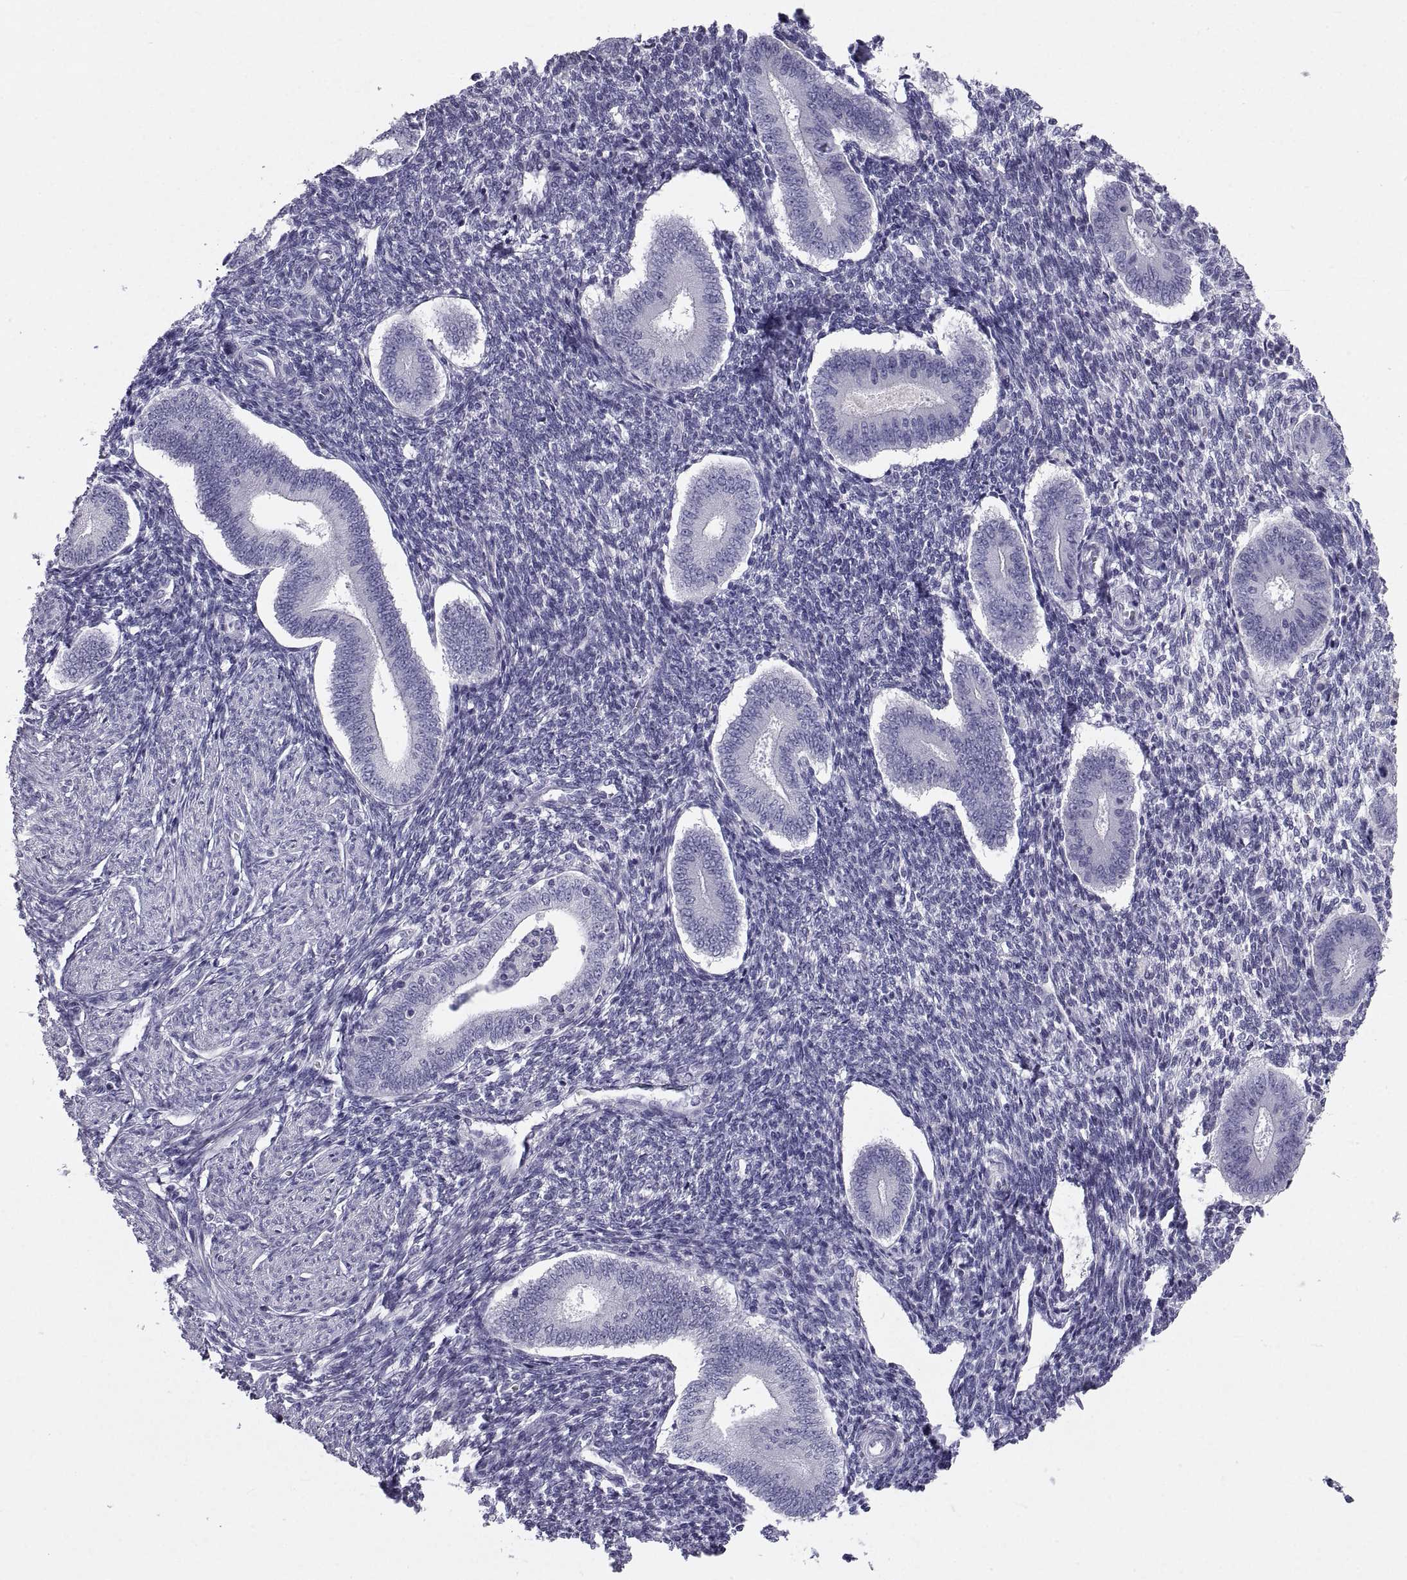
{"staining": {"intensity": "negative", "quantity": "none", "location": "none"}, "tissue": "endometrium", "cell_type": "Cells in endometrial stroma", "image_type": "normal", "snomed": [{"axis": "morphology", "description": "Normal tissue, NOS"}, {"axis": "topography", "description": "Endometrium"}], "caption": "Endometrium stained for a protein using IHC demonstrates no expression cells in endometrial stroma.", "gene": "PCSK1N", "patient": {"sex": "female", "age": 40}}